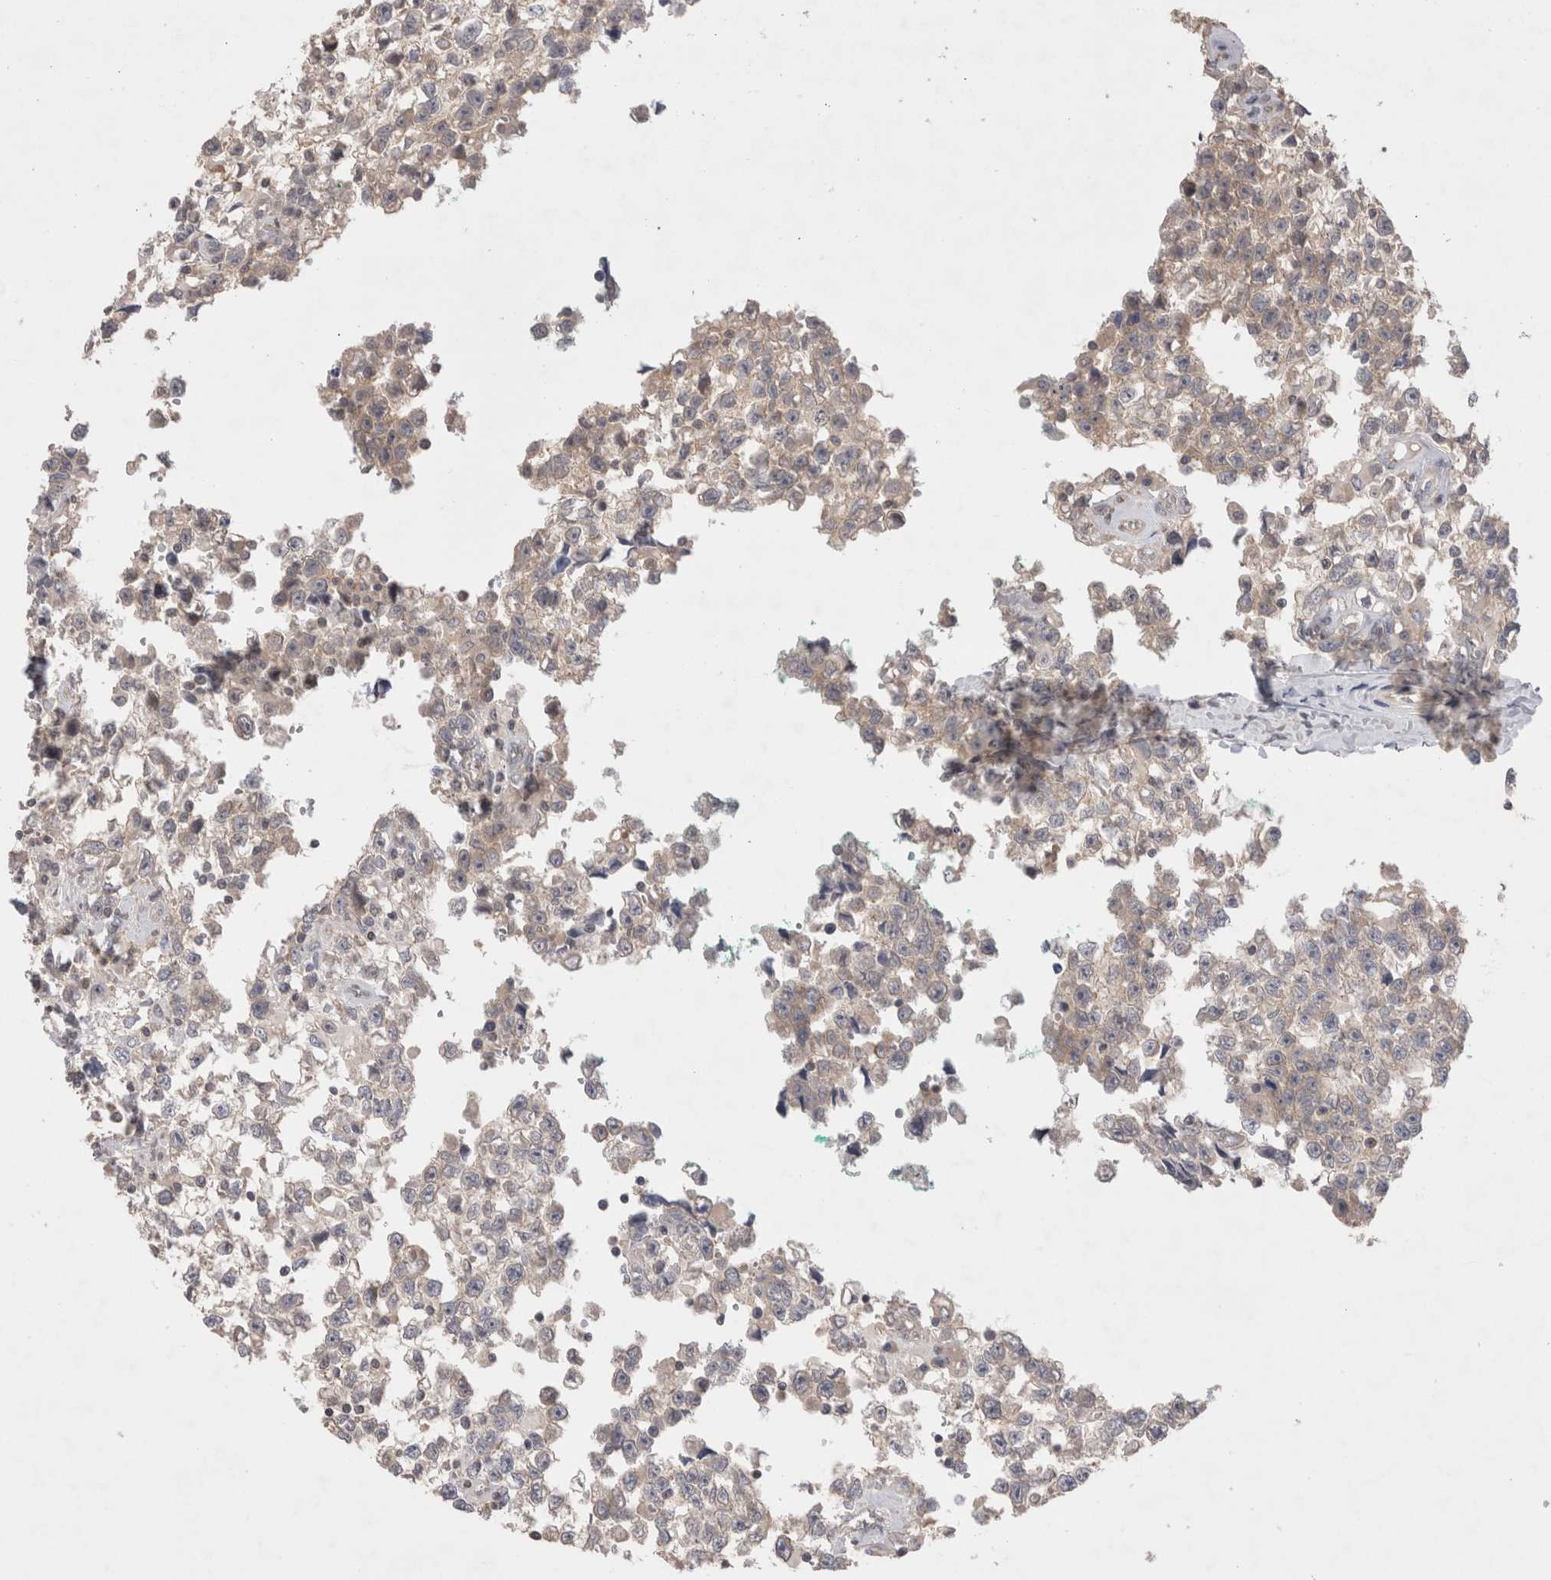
{"staining": {"intensity": "weak", "quantity": "<25%", "location": "cytoplasmic/membranous"}, "tissue": "testis cancer", "cell_type": "Tumor cells", "image_type": "cancer", "snomed": [{"axis": "morphology", "description": "Seminoma, NOS"}, {"axis": "morphology", "description": "Carcinoma, Embryonal, NOS"}, {"axis": "topography", "description": "Testis"}], "caption": "Tumor cells show no significant staining in testis cancer. The staining was performed using DAB (3,3'-diaminobenzidine) to visualize the protein expression in brown, while the nuclei were stained in blue with hematoxylin (Magnification: 20x).", "gene": "OTOR", "patient": {"sex": "male", "age": 51}}